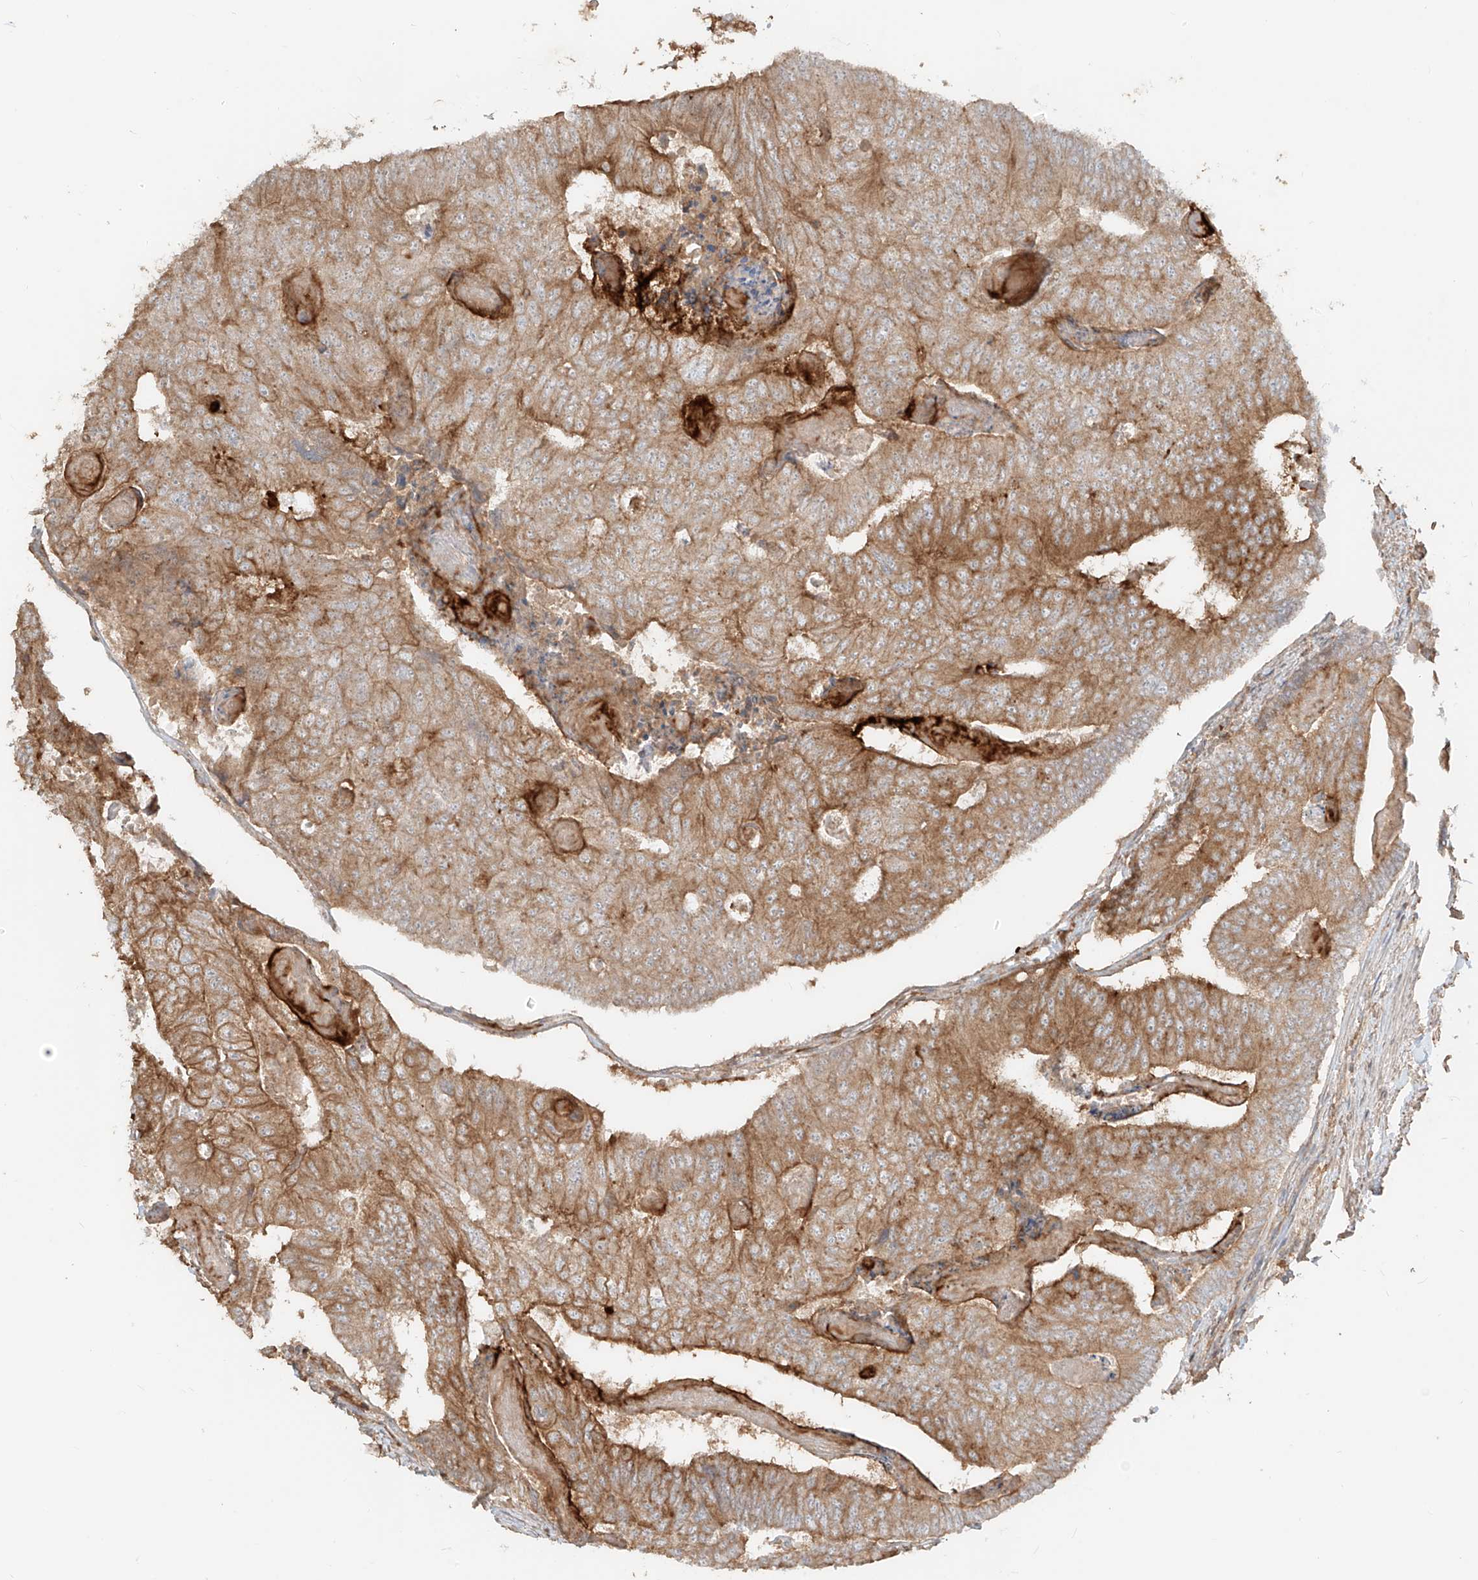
{"staining": {"intensity": "moderate", "quantity": ">75%", "location": "cytoplasmic/membranous"}, "tissue": "colorectal cancer", "cell_type": "Tumor cells", "image_type": "cancer", "snomed": [{"axis": "morphology", "description": "Adenocarcinoma, NOS"}, {"axis": "topography", "description": "Colon"}], "caption": "Colorectal cancer (adenocarcinoma) was stained to show a protein in brown. There is medium levels of moderate cytoplasmic/membranous expression in about >75% of tumor cells.", "gene": "CCDC115", "patient": {"sex": "female", "age": 67}}